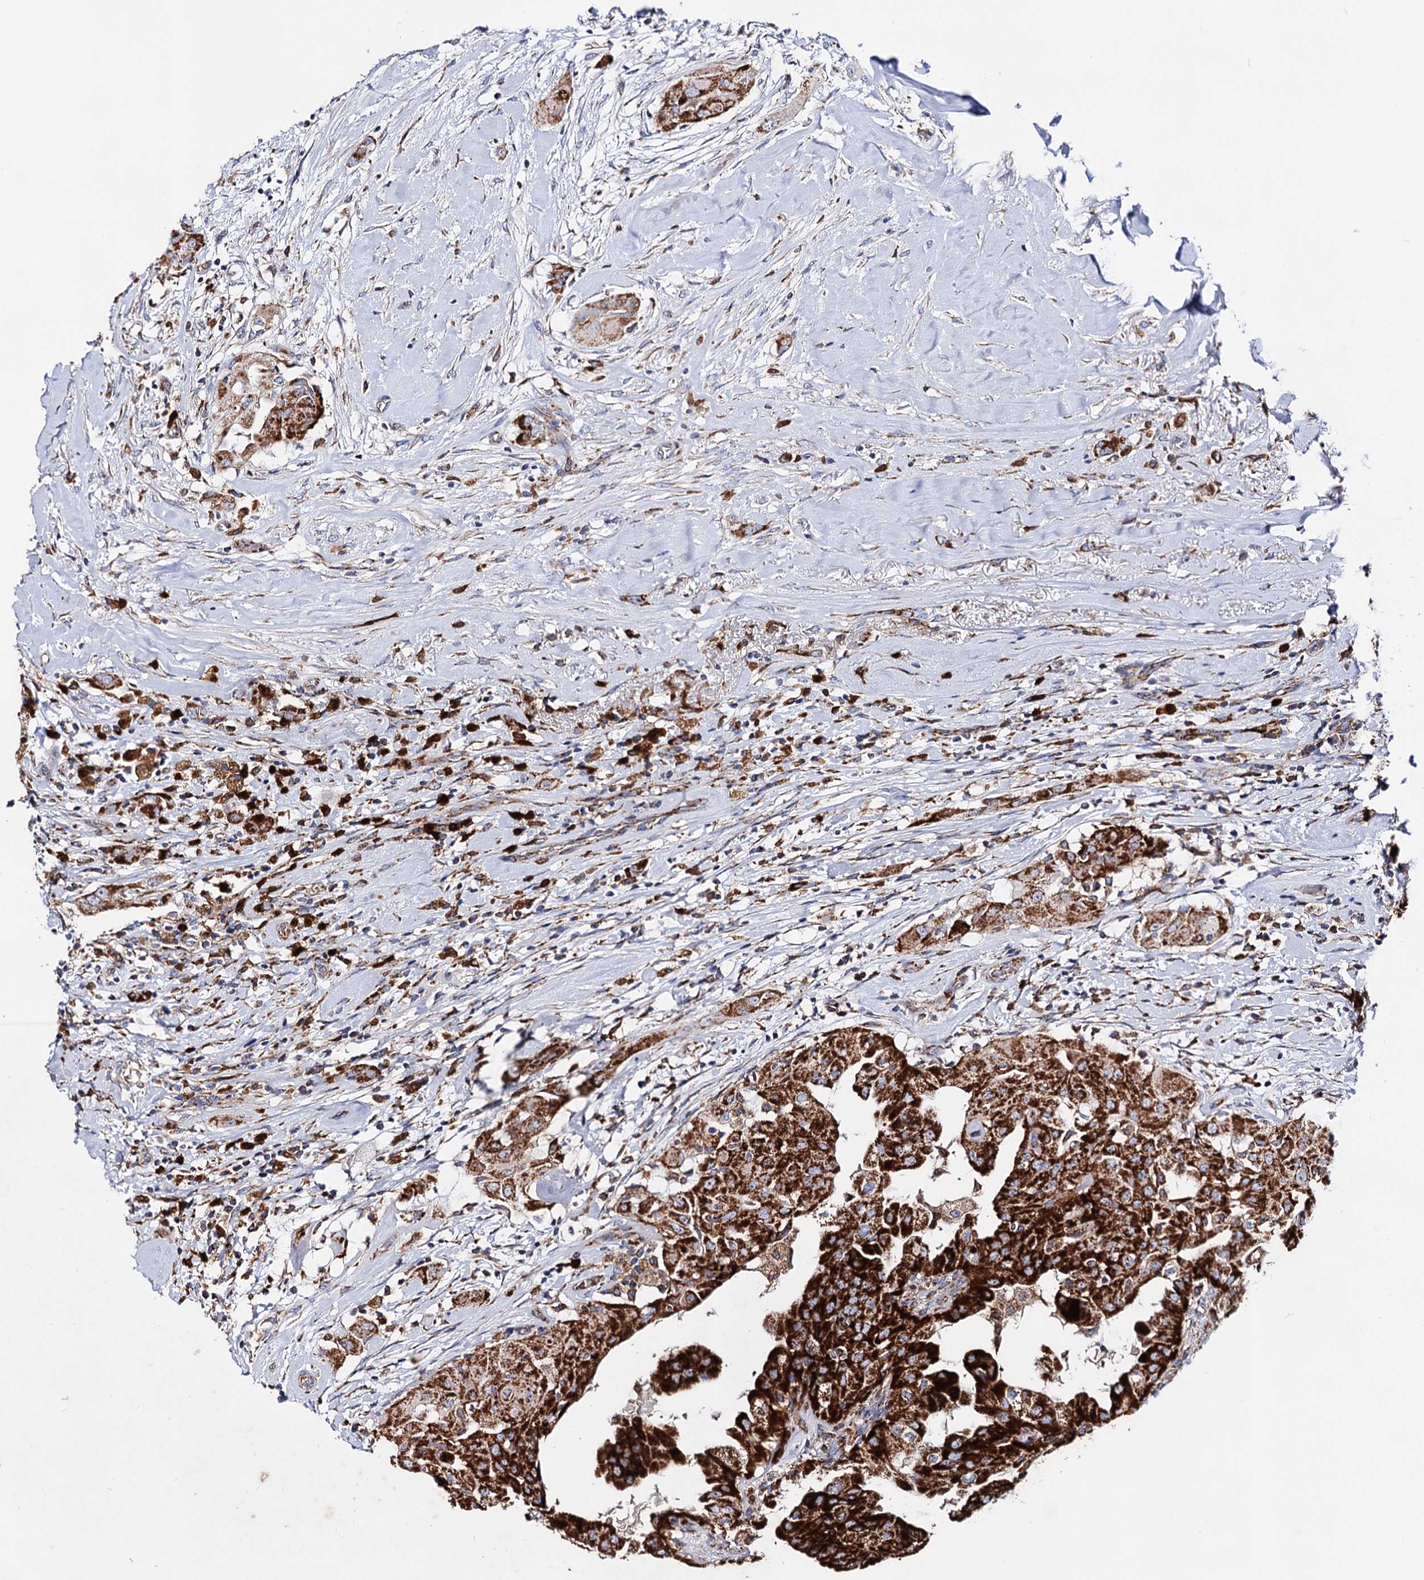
{"staining": {"intensity": "strong", "quantity": ">75%", "location": "cytoplasmic/membranous"}, "tissue": "thyroid cancer", "cell_type": "Tumor cells", "image_type": "cancer", "snomed": [{"axis": "morphology", "description": "Papillary adenocarcinoma, NOS"}, {"axis": "topography", "description": "Thyroid gland"}], "caption": "The histopathology image exhibits immunohistochemical staining of thyroid cancer (papillary adenocarcinoma). There is strong cytoplasmic/membranous staining is seen in about >75% of tumor cells.", "gene": "ACAD9", "patient": {"sex": "female", "age": 59}}